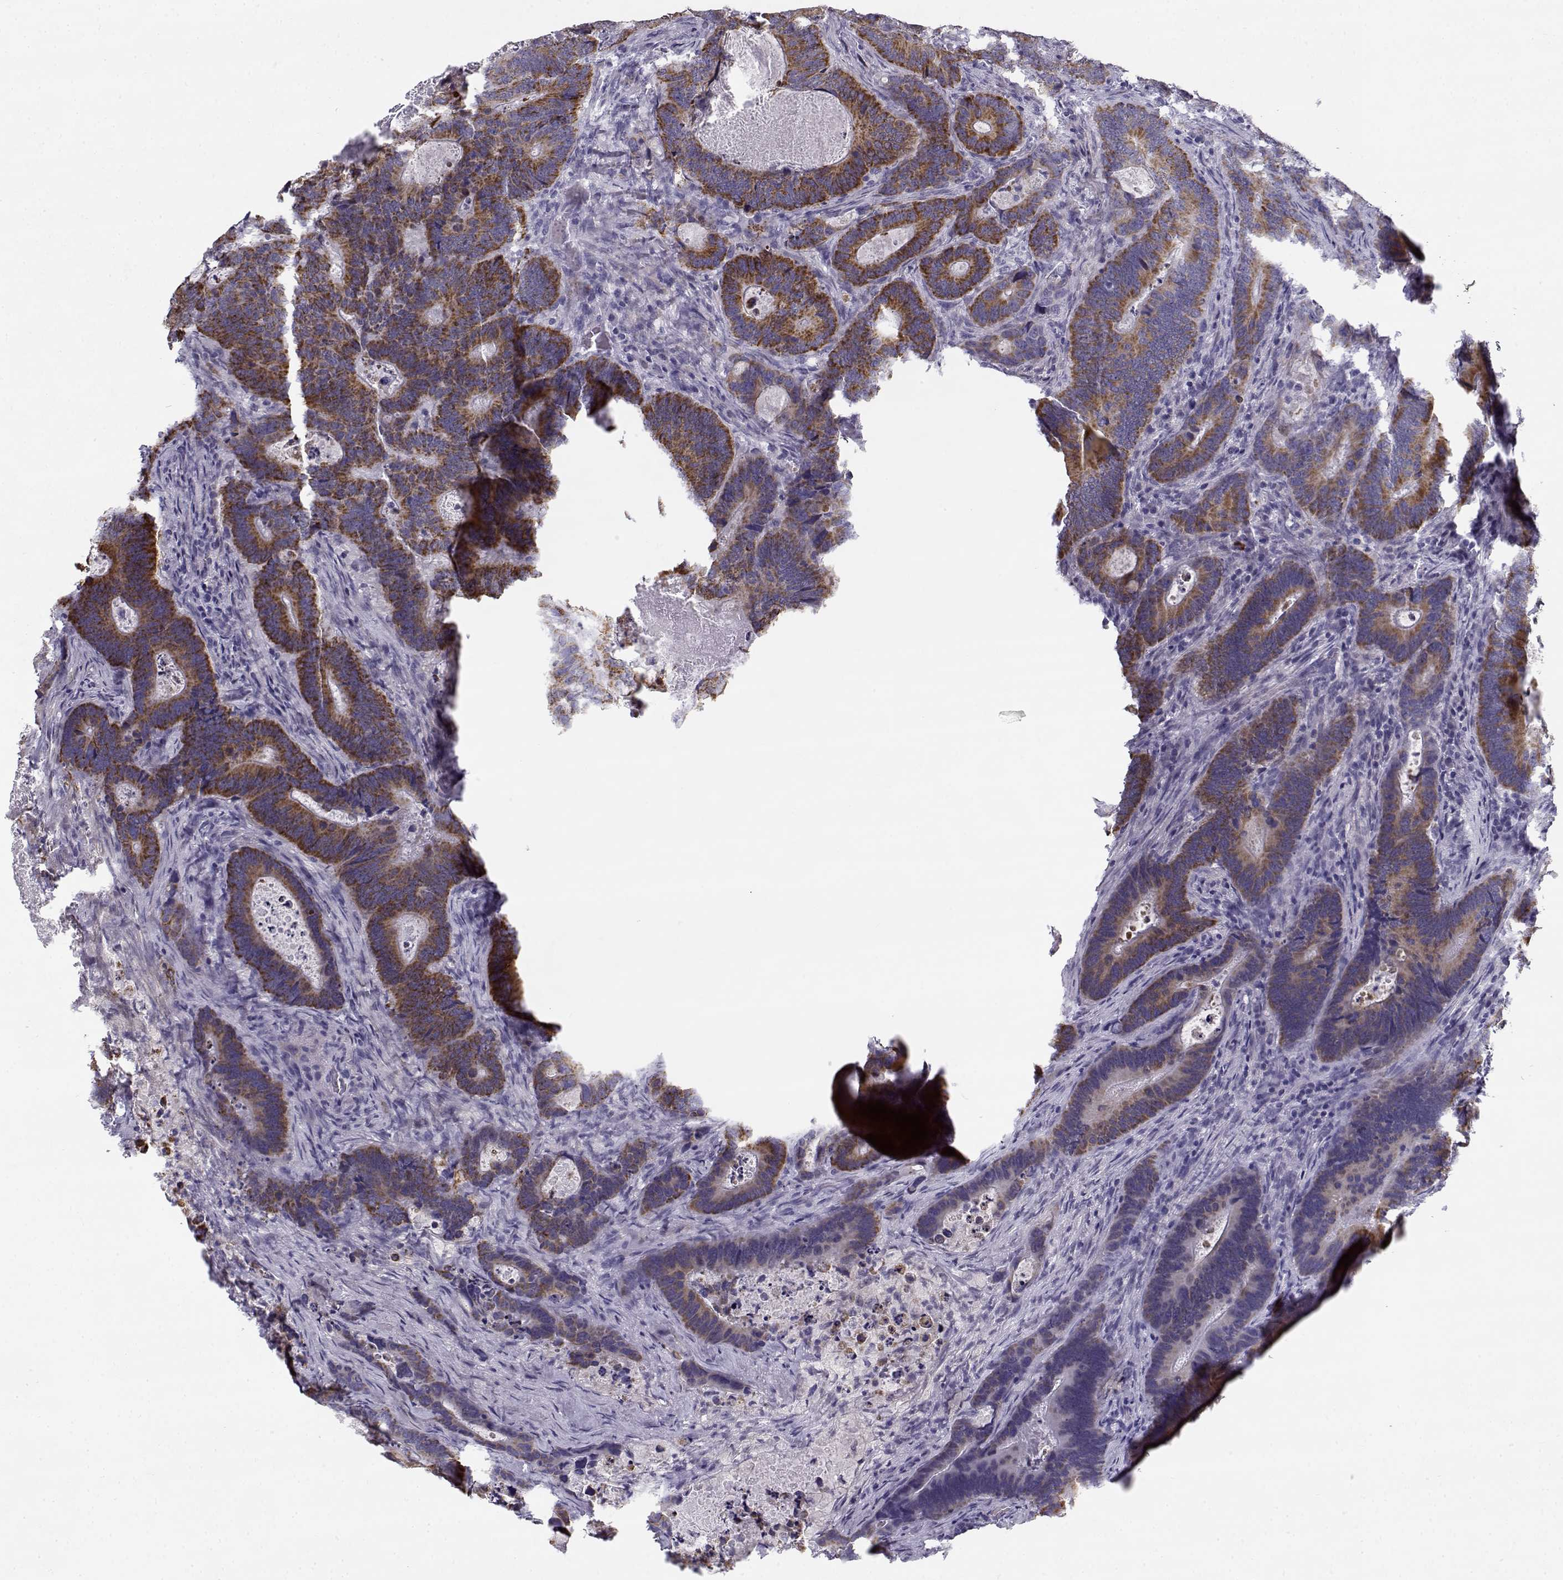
{"staining": {"intensity": "strong", "quantity": "25%-75%", "location": "cytoplasmic/membranous"}, "tissue": "colorectal cancer", "cell_type": "Tumor cells", "image_type": "cancer", "snomed": [{"axis": "morphology", "description": "Adenocarcinoma, NOS"}, {"axis": "topography", "description": "Colon"}], "caption": "Strong cytoplasmic/membranous positivity is seen in approximately 25%-75% of tumor cells in colorectal cancer.", "gene": "CREB3L3", "patient": {"sex": "female", "age": 82}}